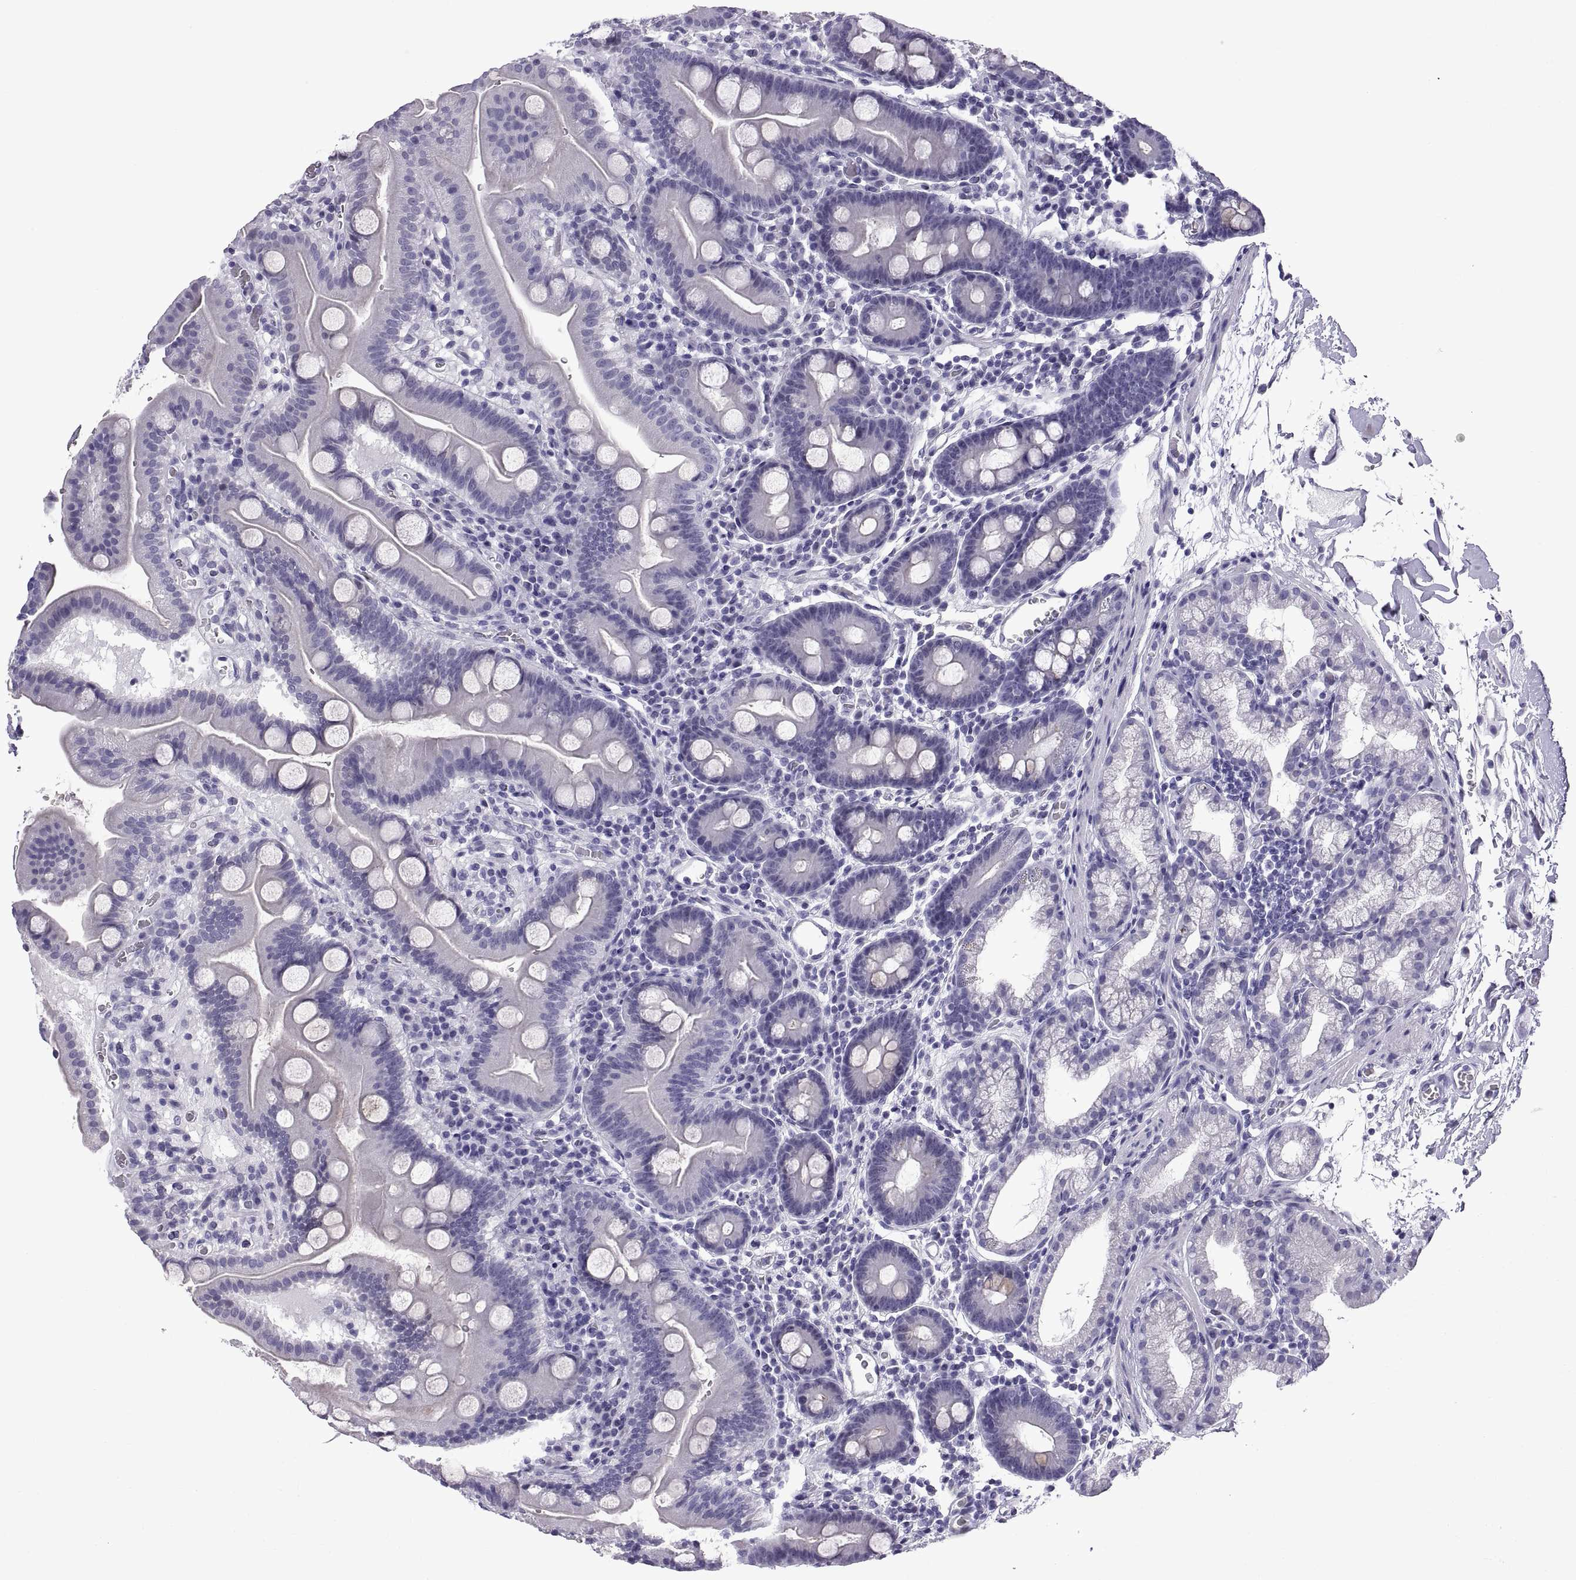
{"staining": {"intensity": "negative", "quantity": "none", "location": "none"}, "tissue": "duodenum", "cell_type": "Glandular cells", "image_type": "normal", "snomed": [{"axis": "morphology", "description": "Normal tissue, NOS"}, {"axis": "topography", "description": "Duodenum"}], "caption": "This histopathology image is of unremarkable duodenum stained with IHC to label a protein in brown with the nuclei are counter-stained blue. There is no positivity in glandular cells.", "gene": "C3orf22", "patient": {"sex": "male", "age": 59}}